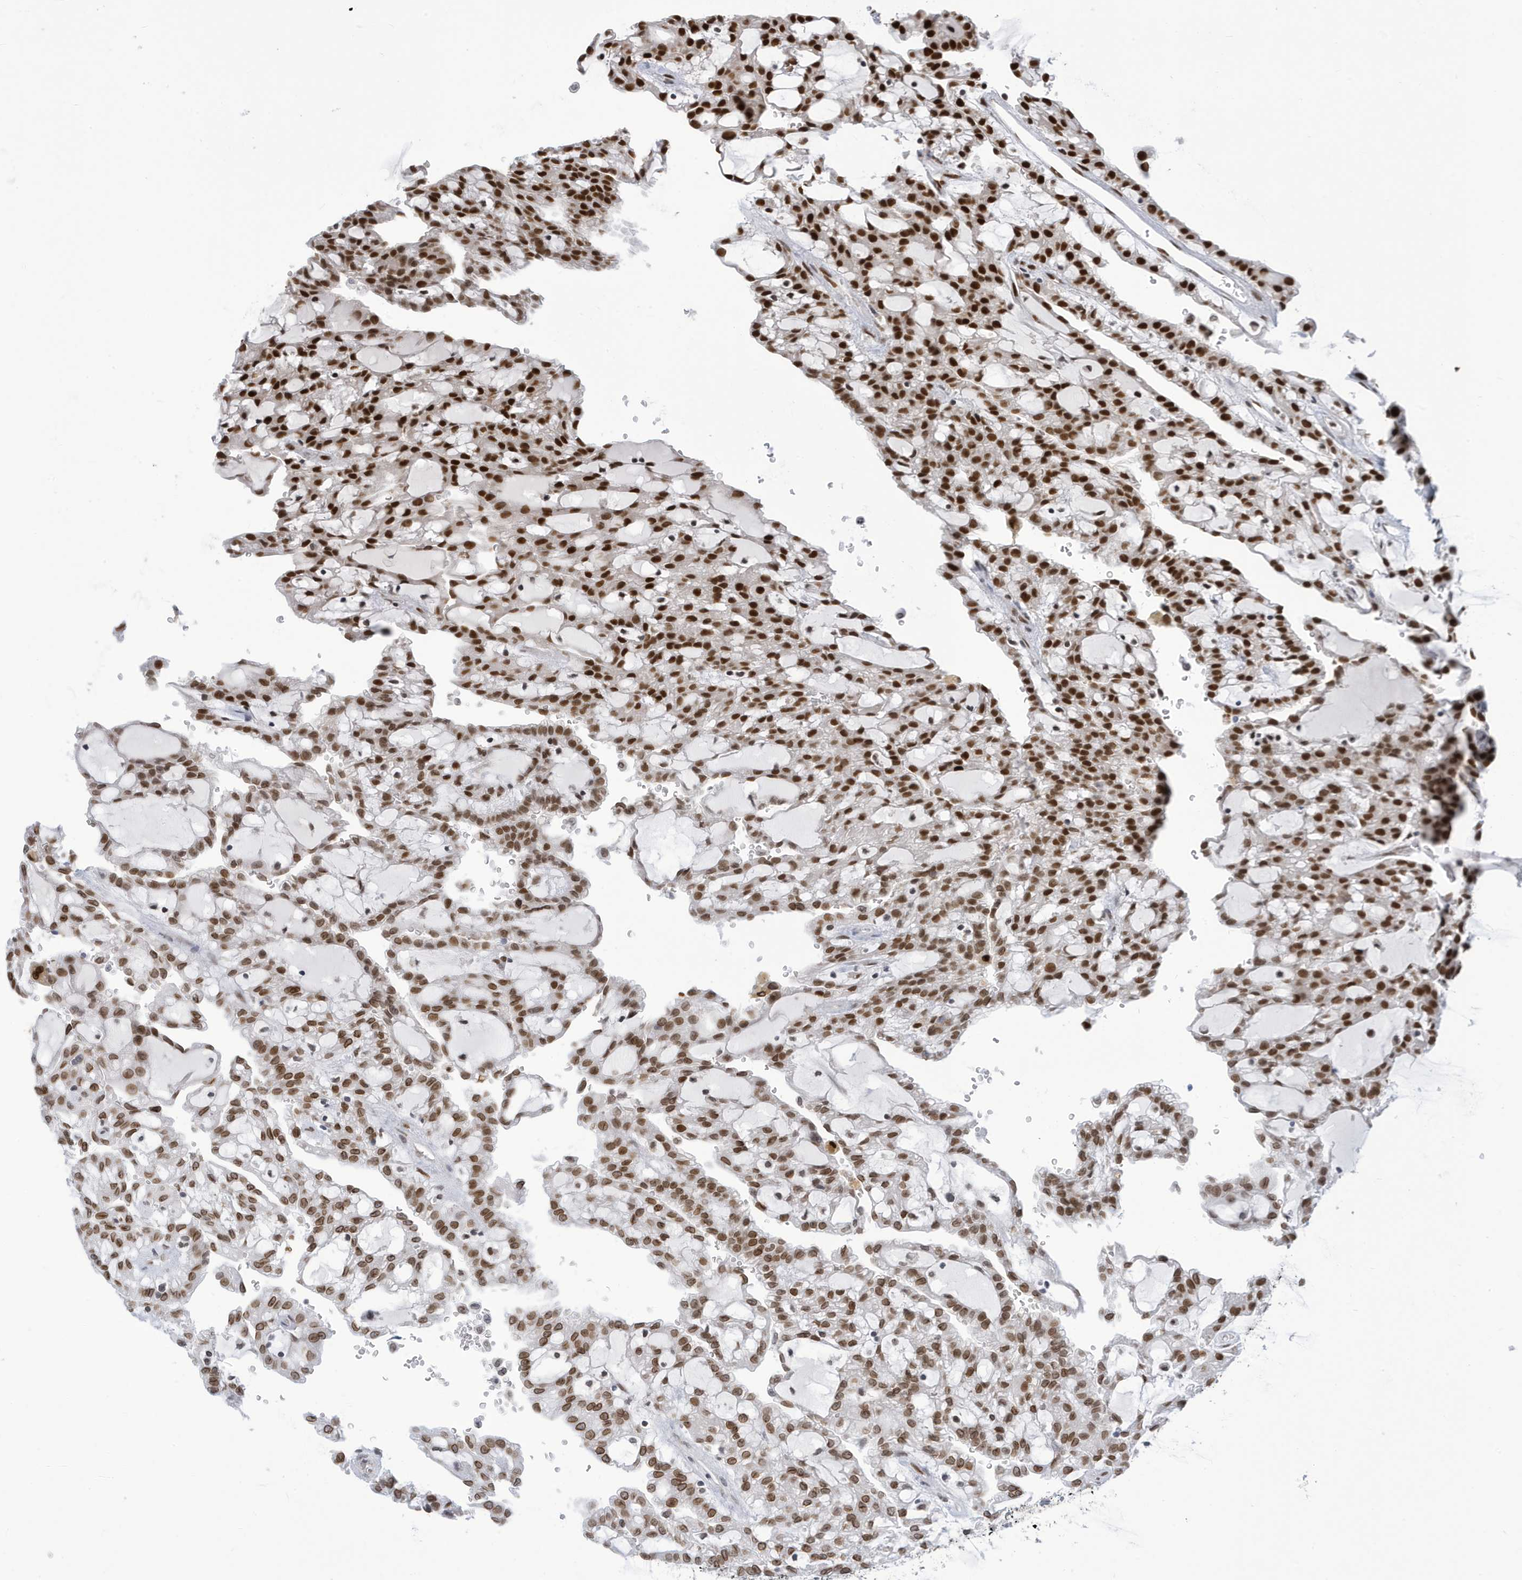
{"staining": {"intensity": "strong", "quantity": ">75%", "location": "nuclear"}, "tissue": "renal cancer", "cell_type": "Tumor cells", "image_type": "cancer", "snomed": [{"axis": "morphology", "description": "Adenocarcinoma, NOS"}, {"axis": "topography", "description": "Kidney"}], "caption": "Immunohistochemistry (DAB (3,3'-diaminobenzidine)) staining of adenocarcinoma (renal) demonstrates strong nuclear protein expression in about >75% of tumor cells.", "gene": "PCYT1A", "patient": {"sex": "male", "age": 63}}